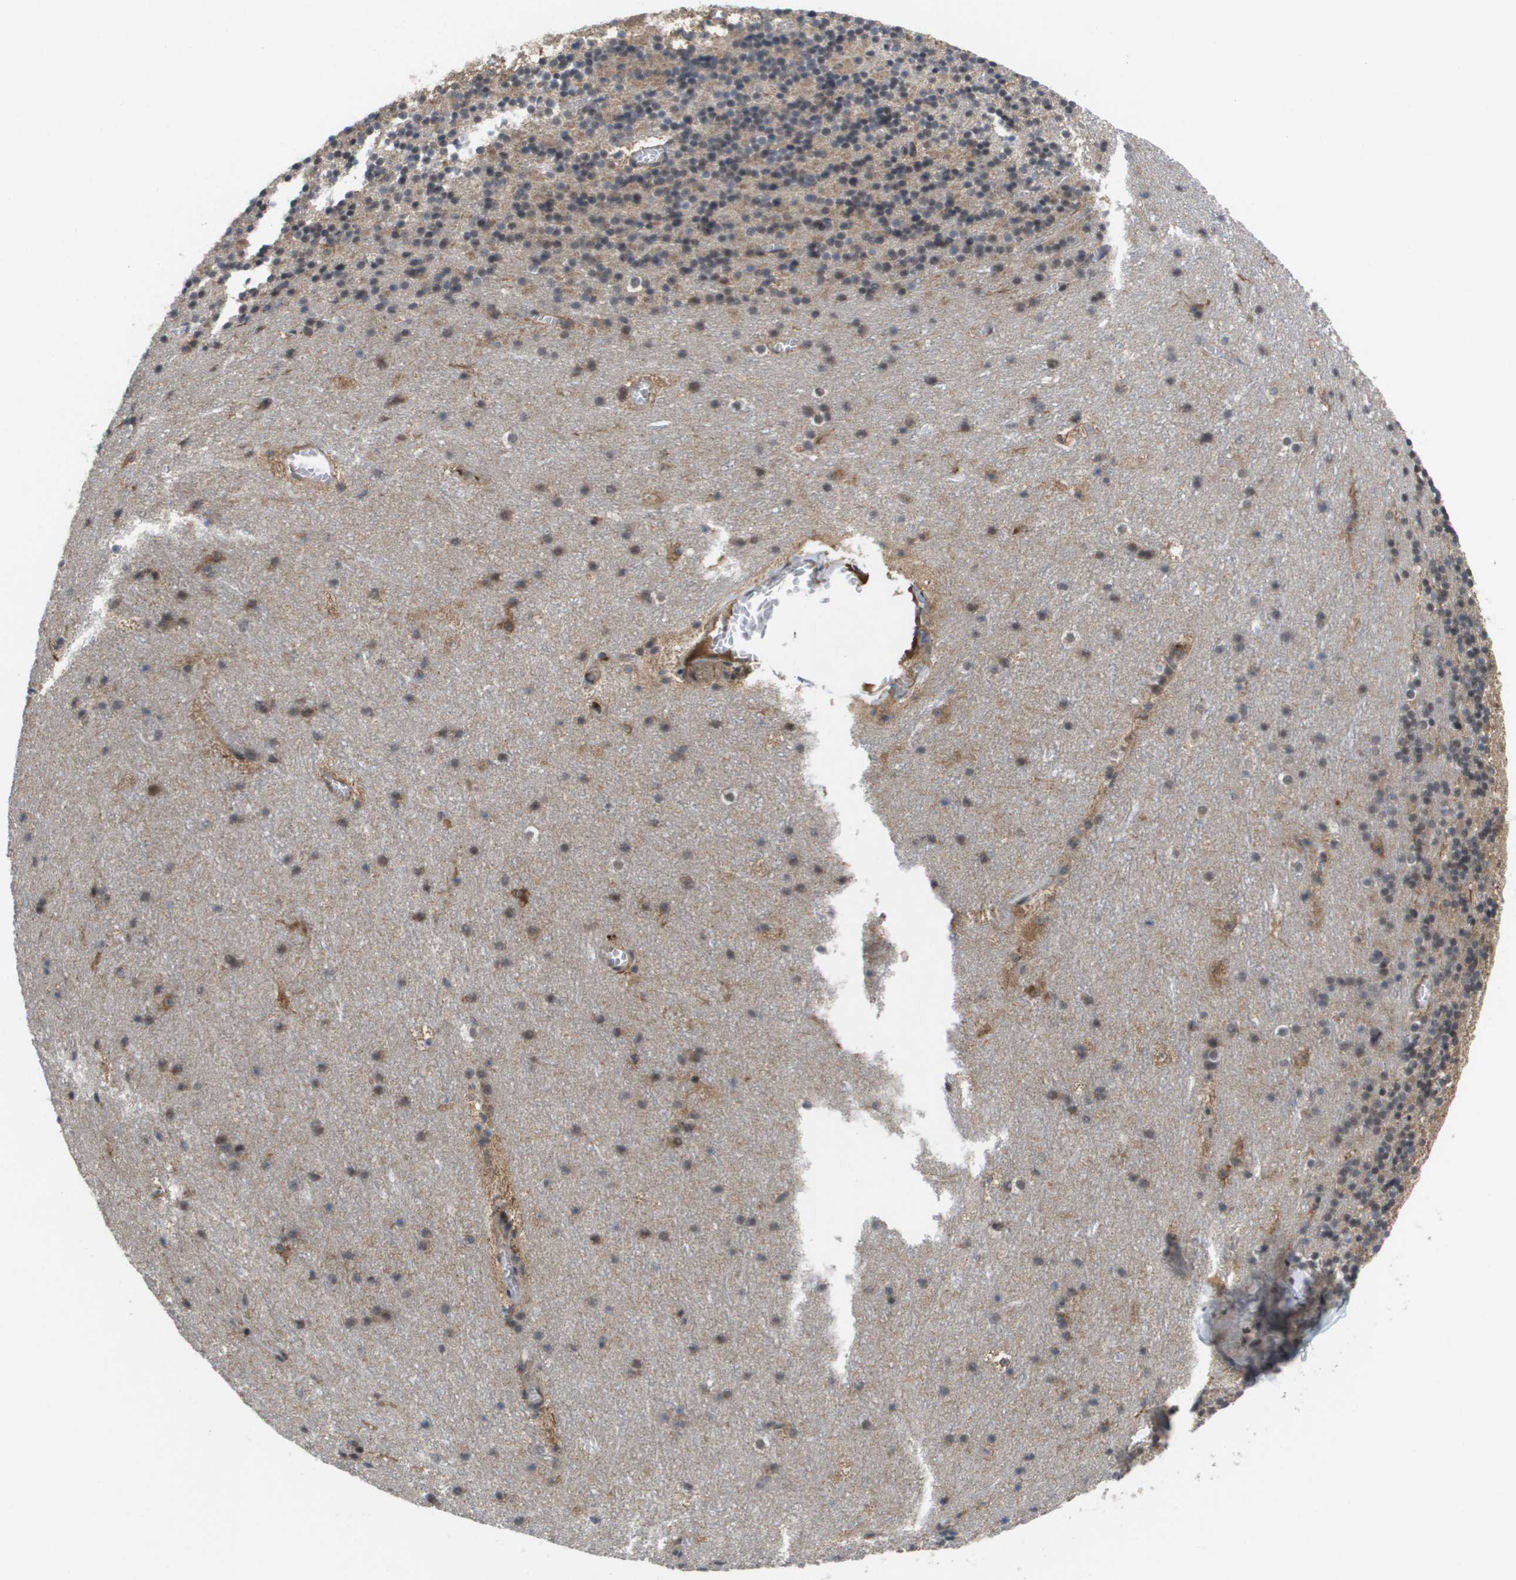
{"staining": {"intensity": "weak", "quantity": "<25%", "location": "cytoplasmic/membranous,nuclear"}, "tissue": "cerebellum", "cell_type": "Cells in granular layer", "image_type": "normal", "snomed": [{"axis": "morphology", "description": "Normal tissue, NOS"}, {"axis": "topography", "description": "Cerebellum"}], "caption": "A high-resolution image shows immunohistochemistry (IHC) staining of normal cerebellum, which exhibits no significant positivity in cells in granular layer. The staining is performed using DAB (3,3'-diaminobenzidine) brown chromogen with nuclei counter-stained in using hematoxylin.", "gene": "AMBRA1", "patient": {"sex": "male", "age": 45}}